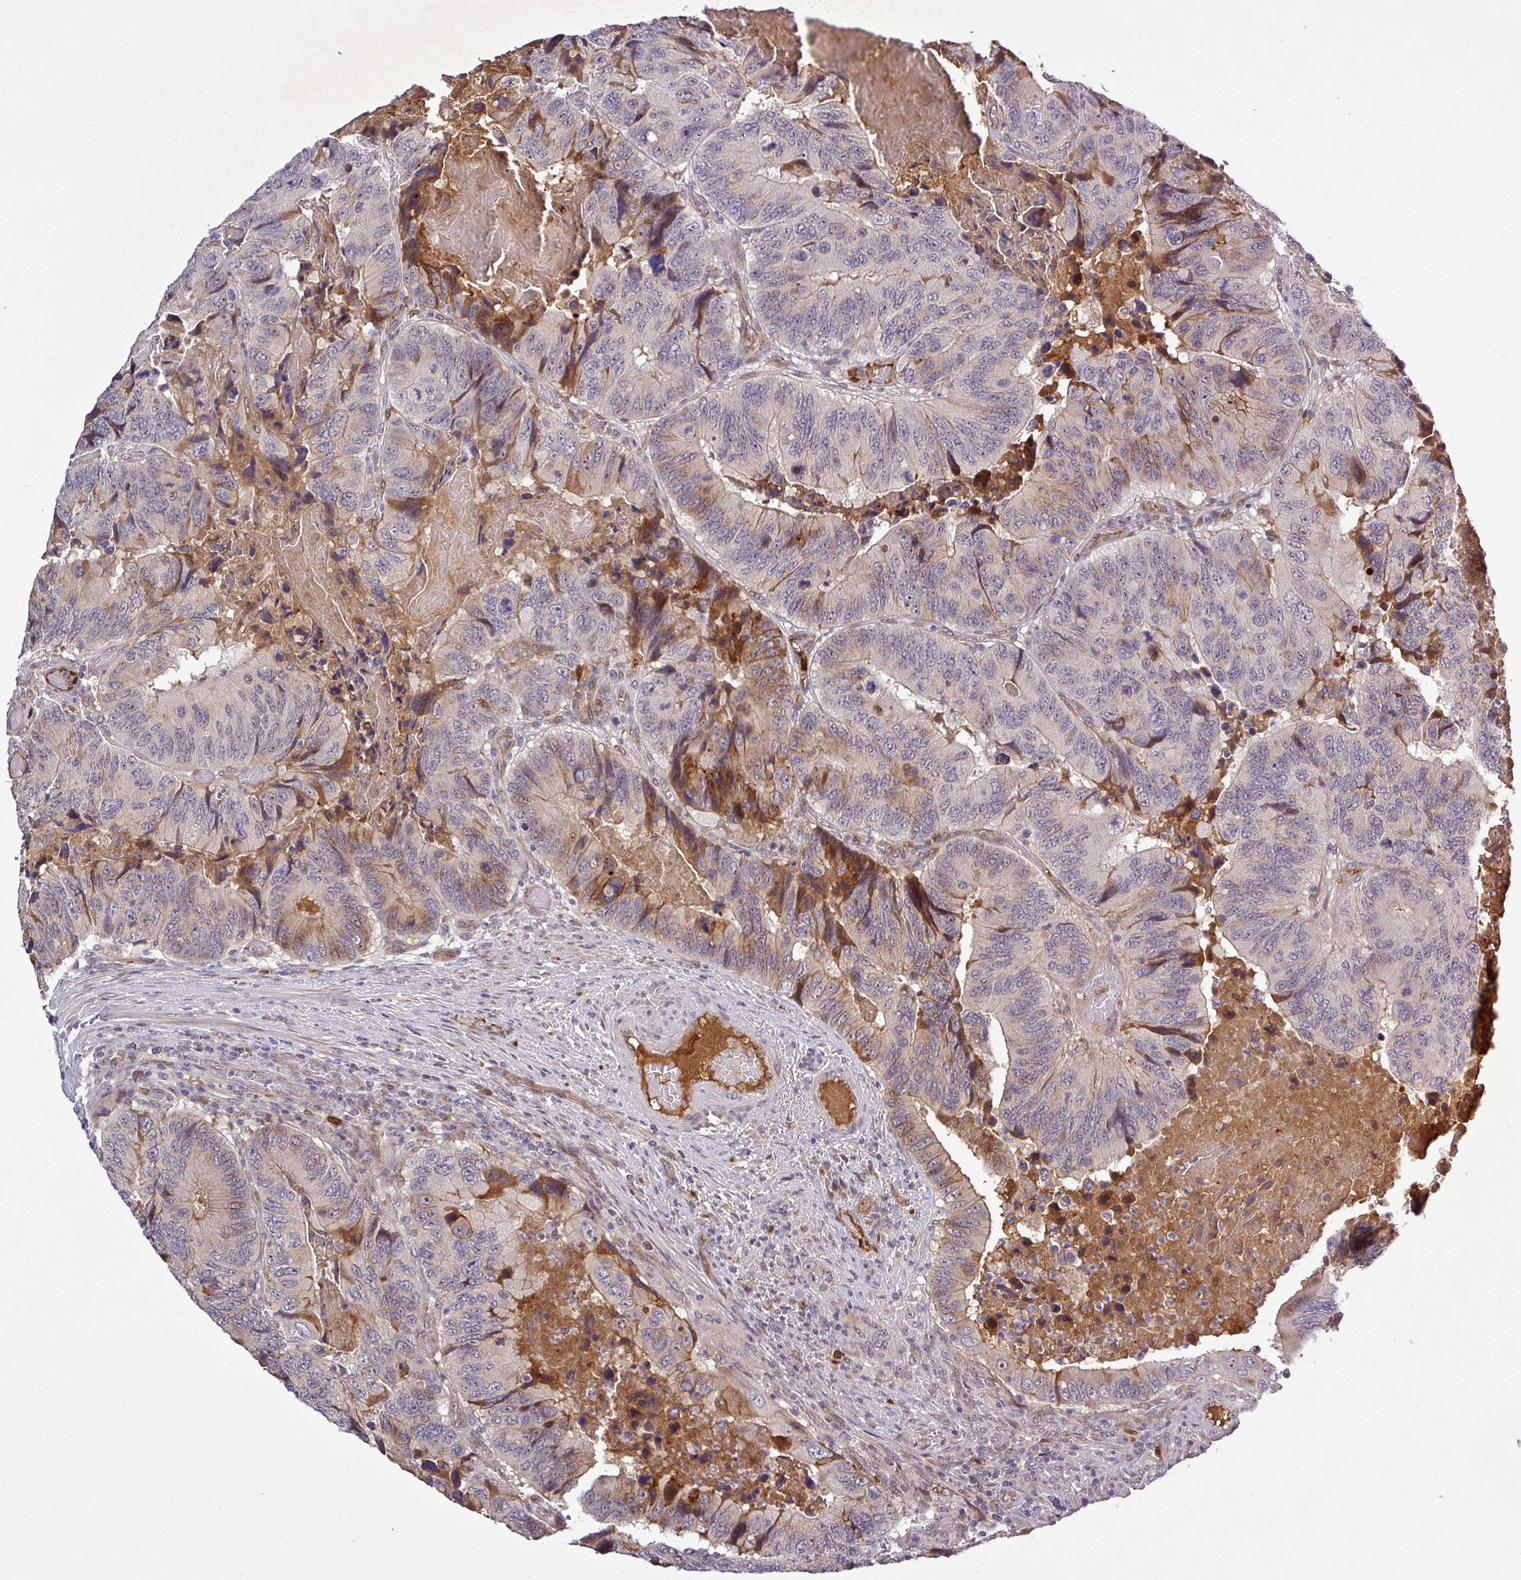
{"staining": {"intensity": "strong", "quantity": "<25%", "location": "cytoplasmic/membranous"}, "tissue": "colorectal cancer", "cell_type": "Tumor cells", "image_type": "cancer", "snomed": [{"axis": "morphology", "description": "Adenocarcinoma, NOS"}, {"axis": "topography", "description": "Colon"}], "caption": "Protein expression analysis of human colorectal cancer (adenocarcinoma) reveals strong cytoplasmic/membranous expression in approximately <25% of tumor cells. (DAB (3,3'-diaminobenzidine) IHC, brown staining for protein, blue staining for nuclei).", "gene": "PCDH1", "patient": {"sex": "male", "age": 84}}